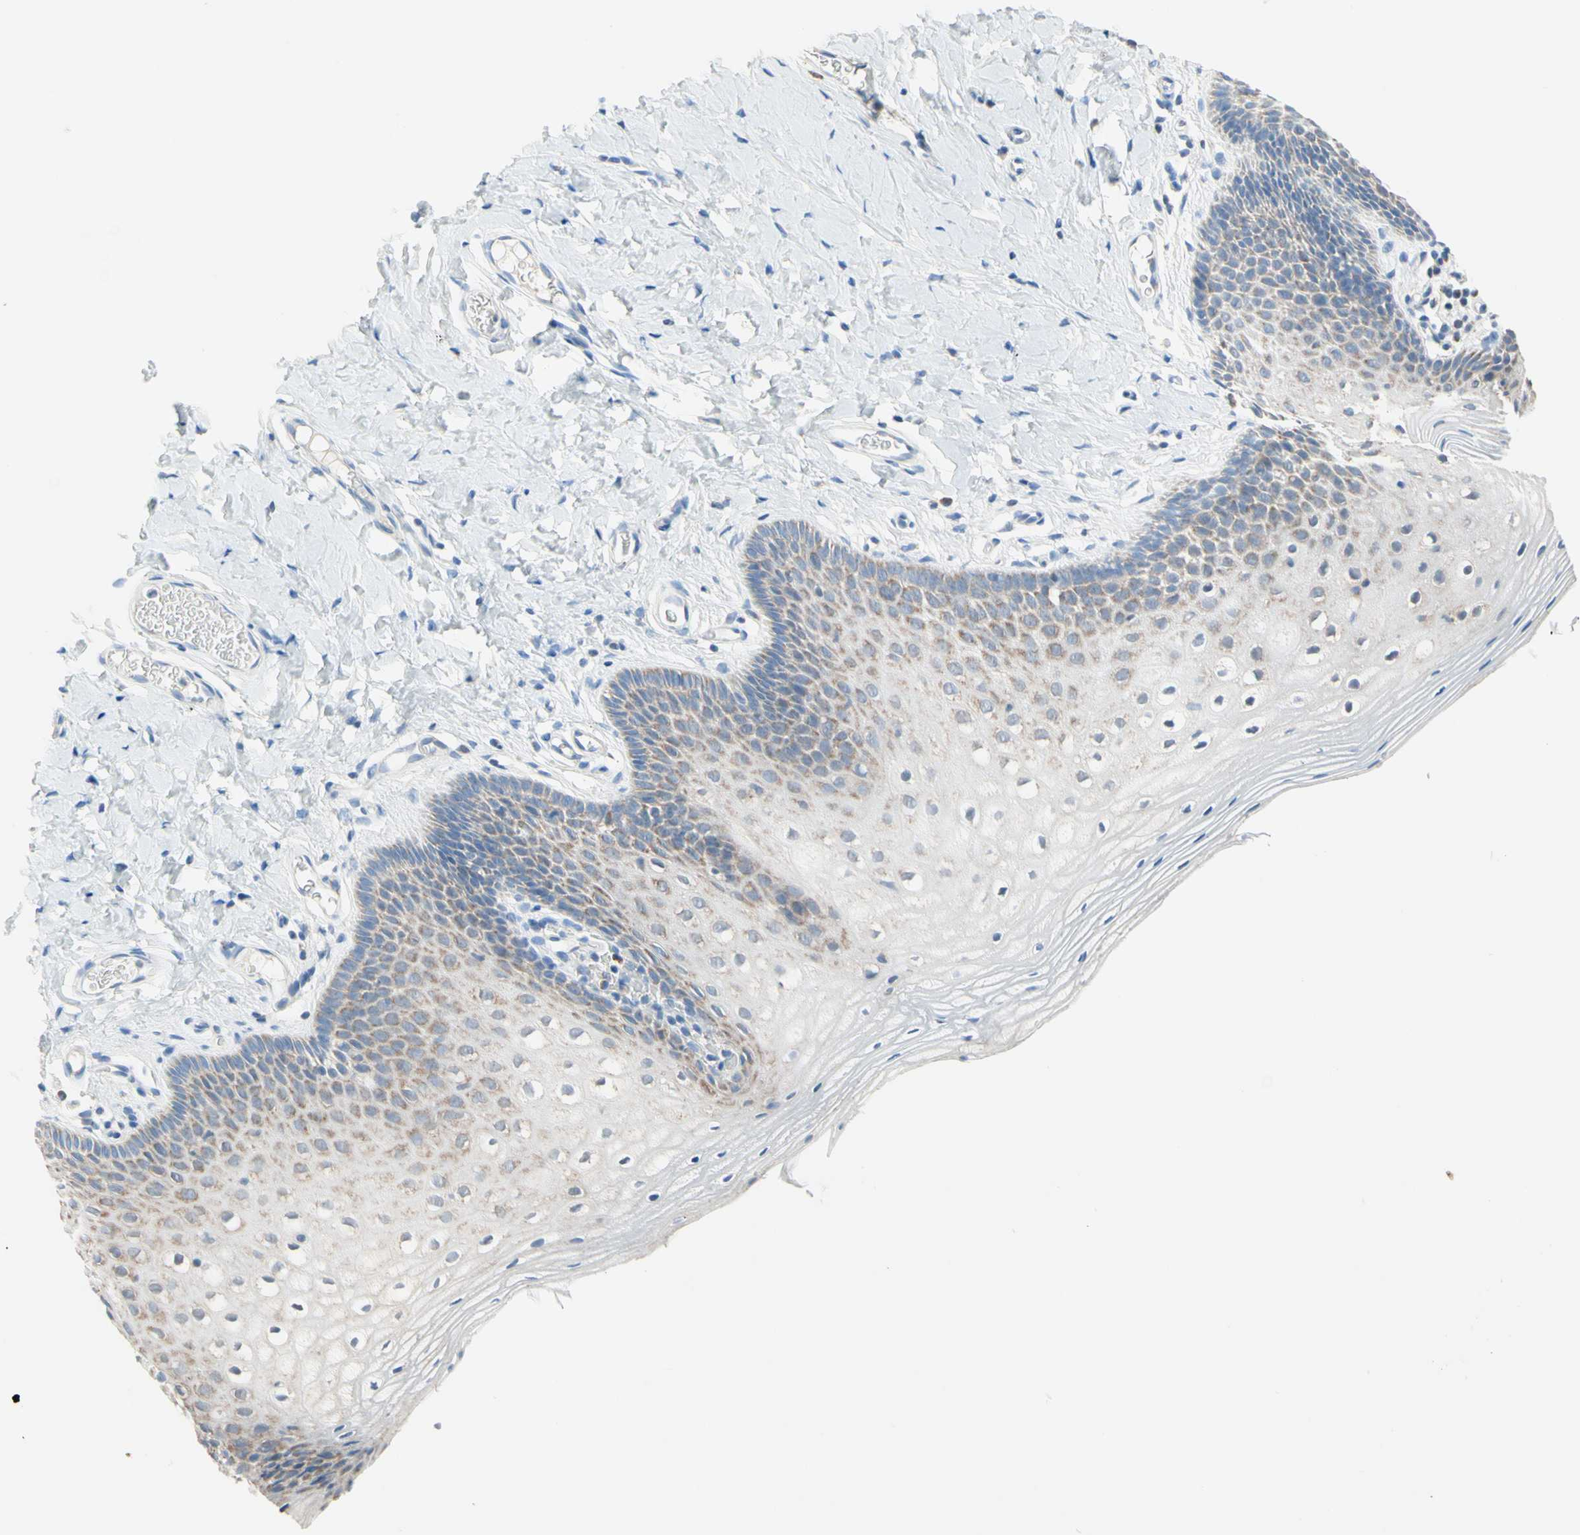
{"staining": {"intensity": "weak", "quantity": "<25%", "location": "cytoplasmic/membranous"}, "tissue": "vagina", "cell_type": "Squamous epithelial cells", "image_type": "normal", "snomed": [{"axis": "morphology", "description": "Normal tissue, NOS"}, {"axis": "topography", "description": "Vagina"}], "caption": "Immunohistochemical staining of unremarkable human vagina demonstrates no significant expression in squamous epithelial cells.", "gene": "MFF", "patient": {"sex": "female", "age": 55}}